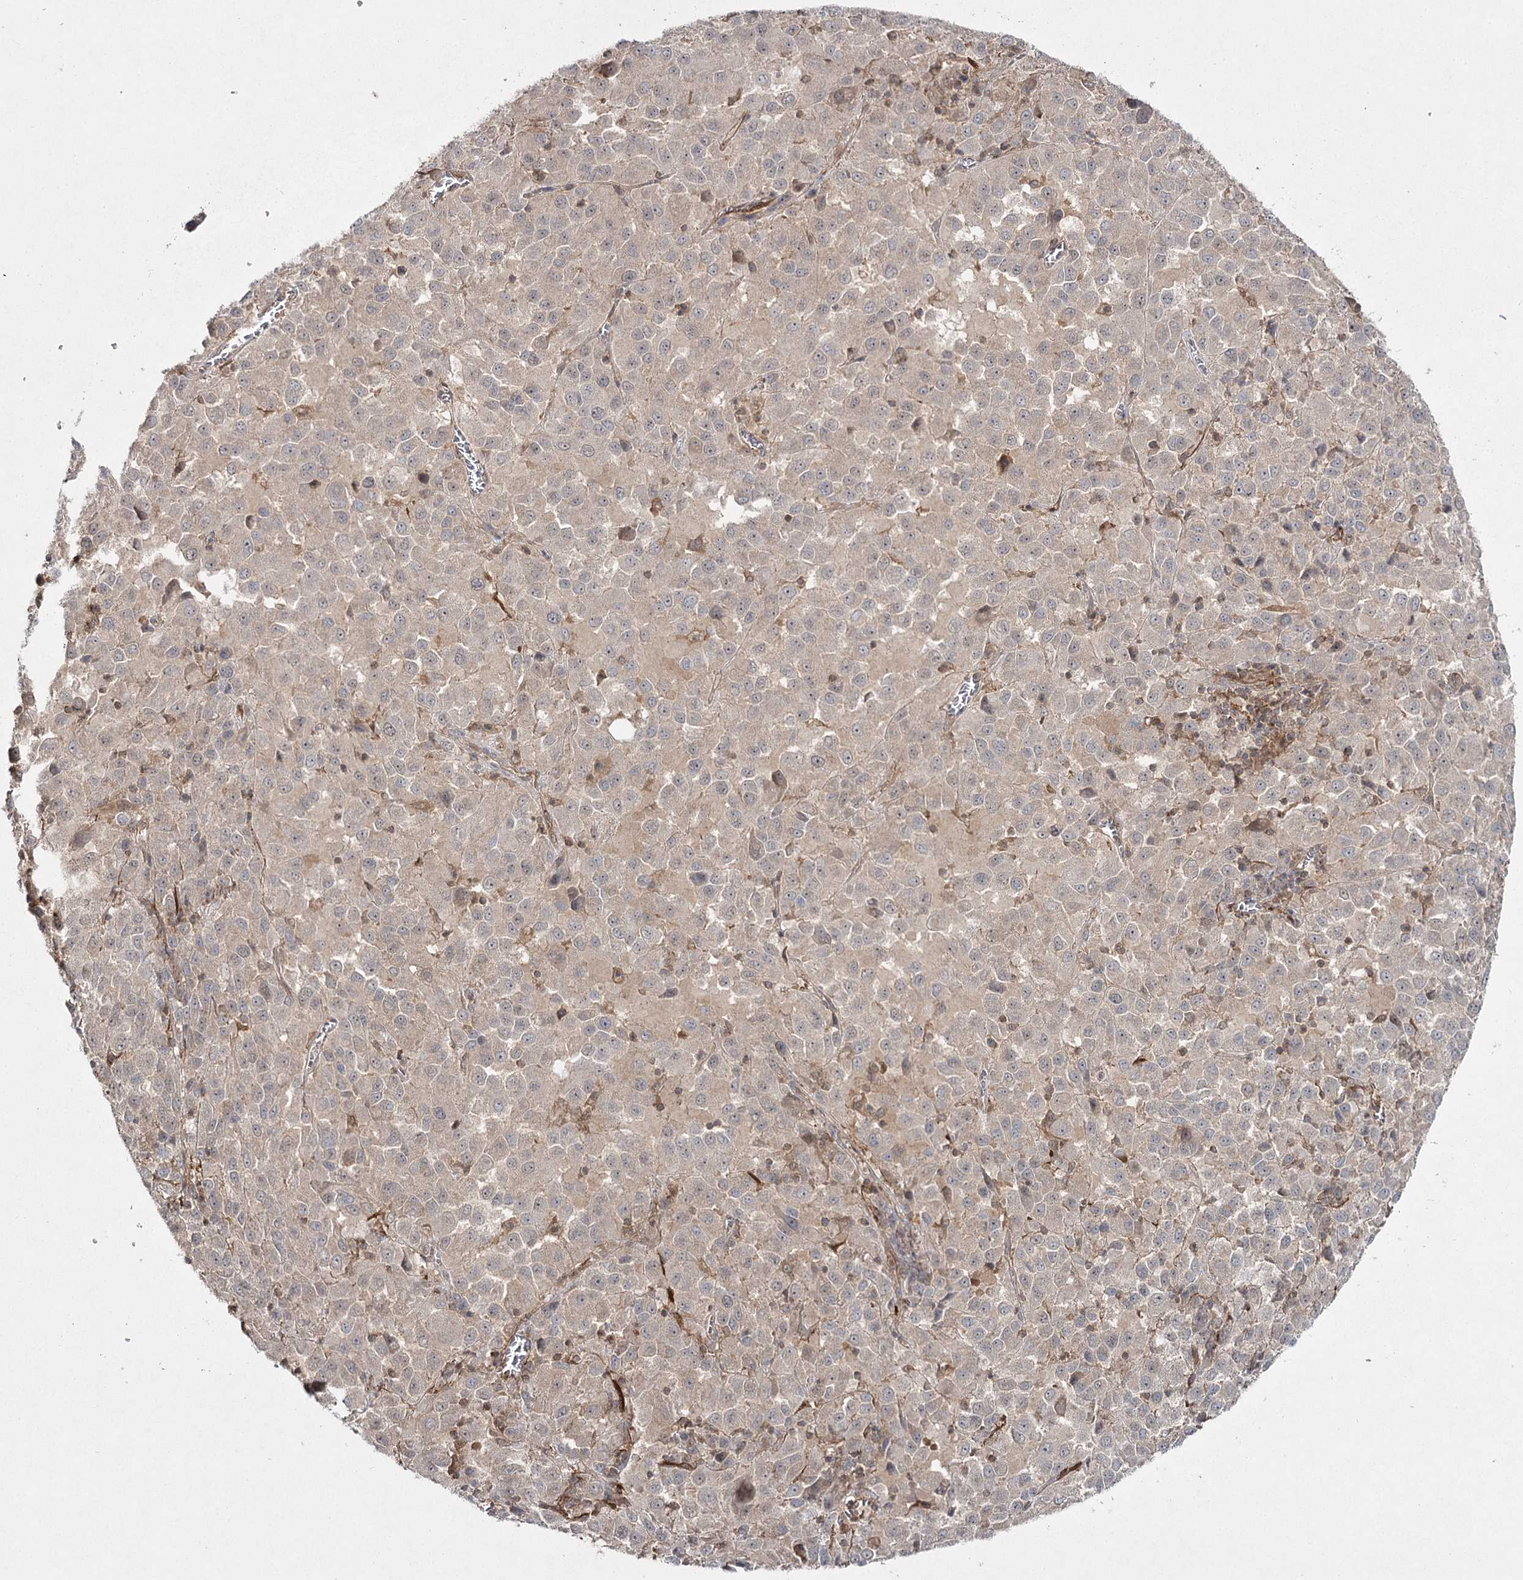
{"staining": {"intensity": "weak", "quantity": "25%-75%", "location": "cytoplasmic/membranous"}, "tissue": "melanoma", "cell_type": "Tumor cells", "image_type": "cancer", "snomed": [{"axis": "morphology", "description": "Malignant melanoma, Metastatic site"}, {"axis": "topography", "description": "Lung"}], "caption": "Brown immunohistochemical staining in melanoma reveals weak cytoplasmic/membranous expression in about 25%-75% of tumor cells.", "gene": "WDR44", "patient": {"sex": "male", "age": 64}}